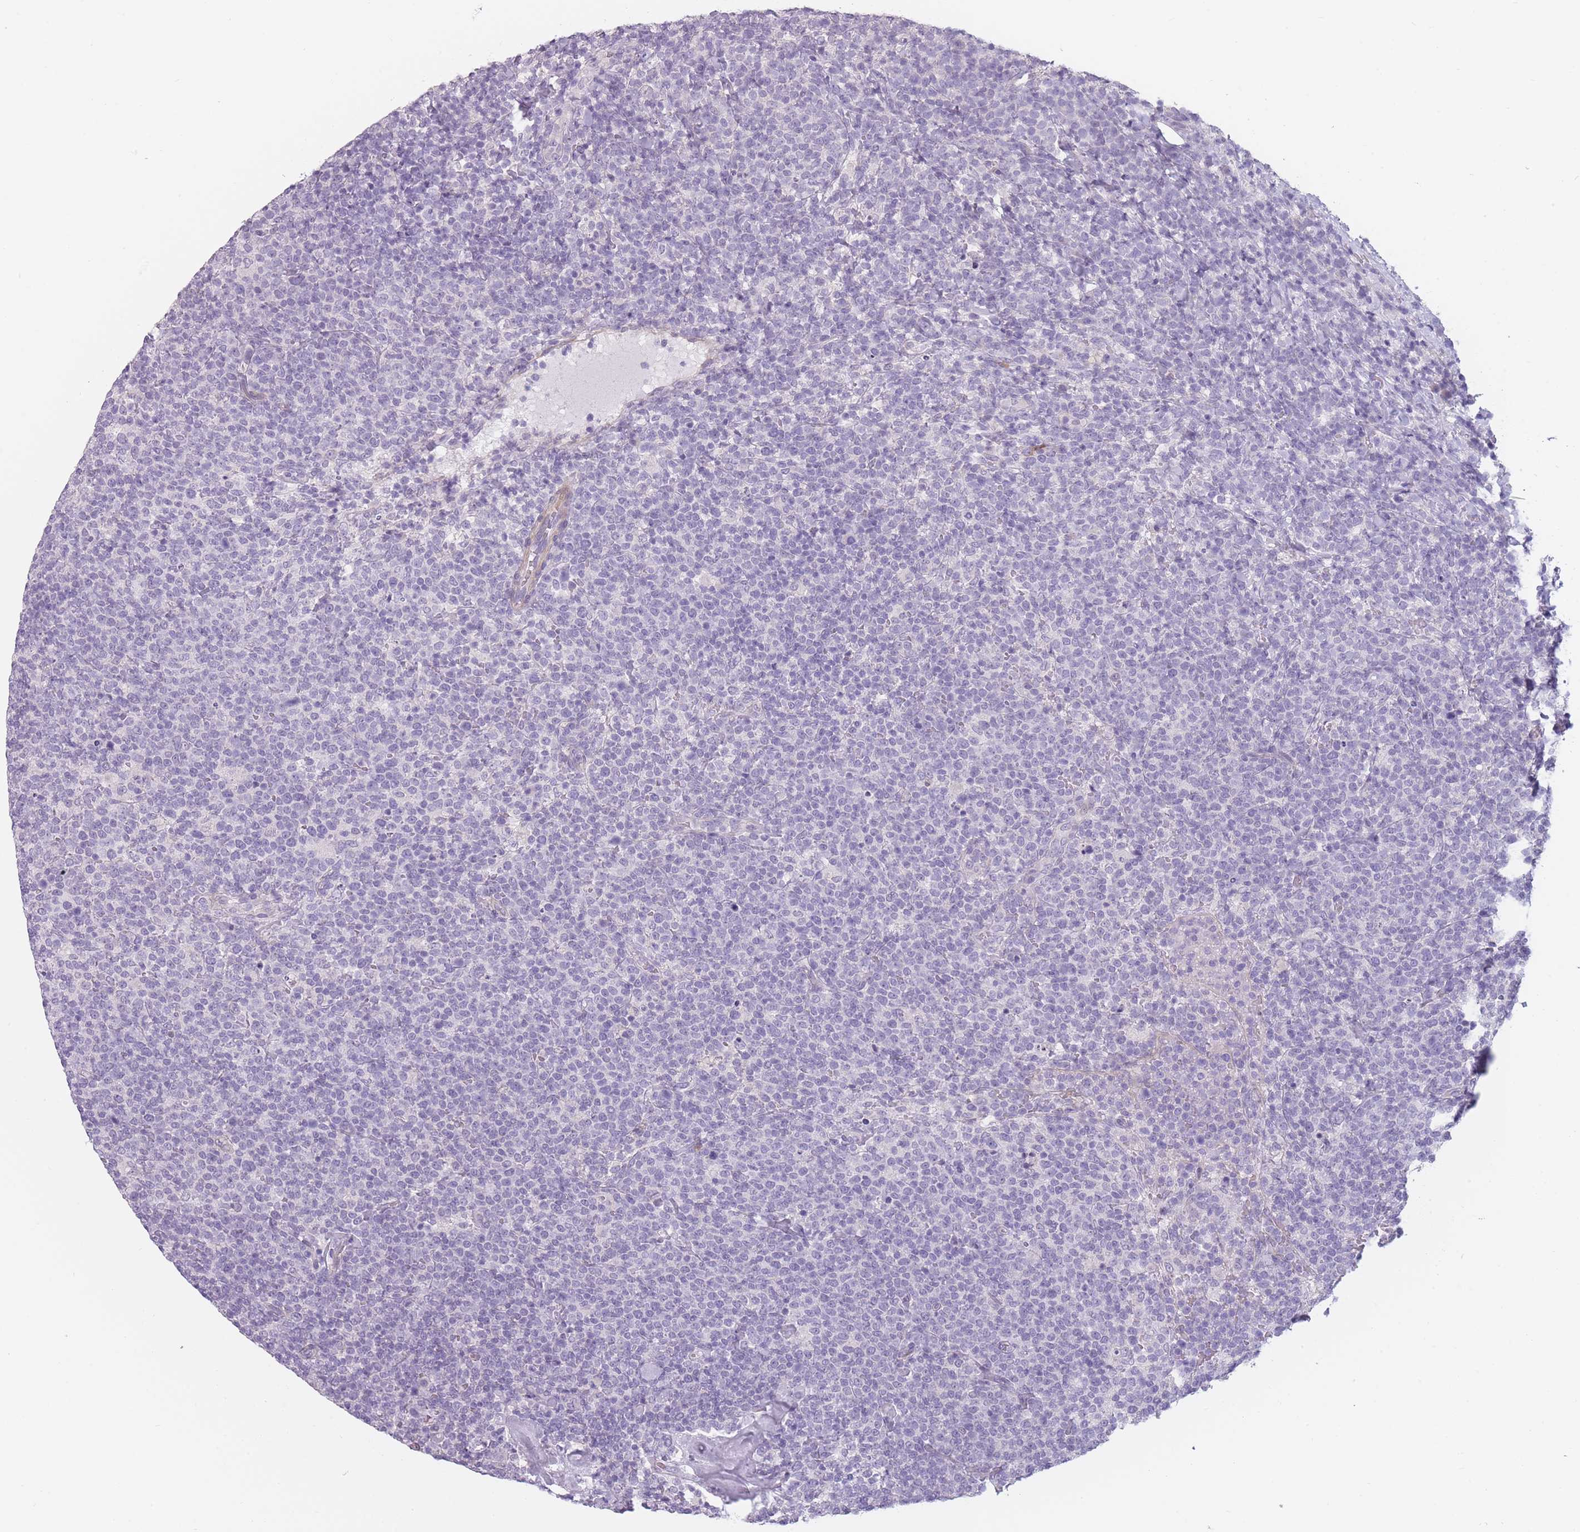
{"staining": {"intensity": "negative", "quantity": "none", "location": "none"}, "tissue": "lymphoma", "cell_type": "Tumor cells", "image_type": "cancer", "snomed": [{"axis": "morphology", "description": "Malignant lymphoma, non-Hodgkin's type, High grade"}, {"axis": "topography", "description": "Lymph node"}], "caption": "A histopathology image of human malignant lymphoma, non-Hodgkin's type (high-grade) is negative for staining in tumor cells.", "gene": "TMEM236", "patient": {"sex": "male", "age": 61}}